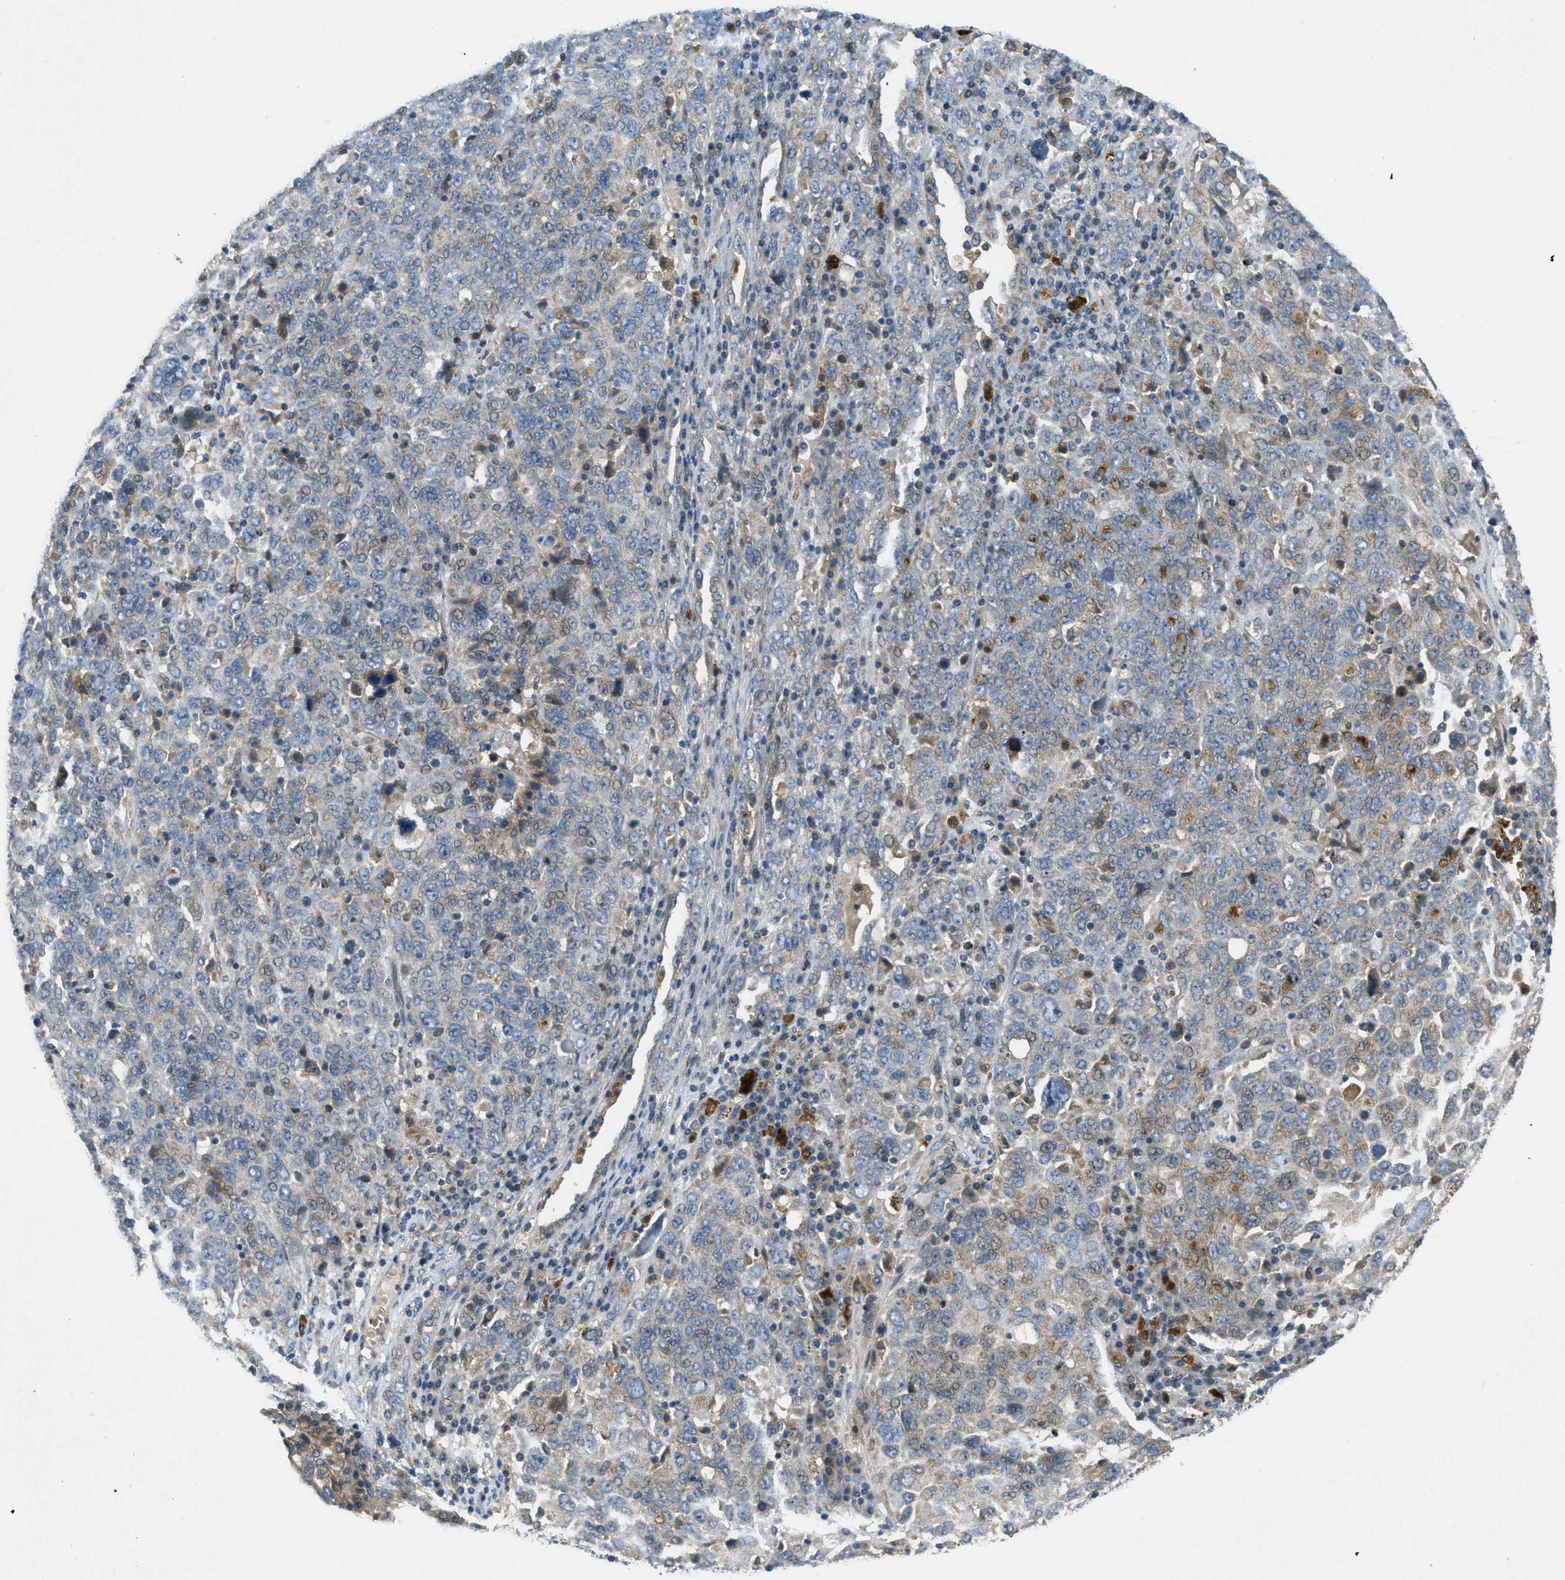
{"staining": {"intensity": "weak", "quantity": "<25%", "location": "cytoplasmic/membranous"}, "tissue": "ovarian cancer", "cell_type": "Tumor cells", "image_type": "cancer", "snomed": [{"axis": "morphology", "description": "Carcinoma, endometroid"}, {"axis": "topography", "description": "Ovary"}], "caption": "Human endometroid carcinoma (ovarian) stained for a protein using immunohistochemistry (IHC) displays no staining in tumor cells.", "gene": "ADCY6", "patient": {"sex": "female", "age": 62}}